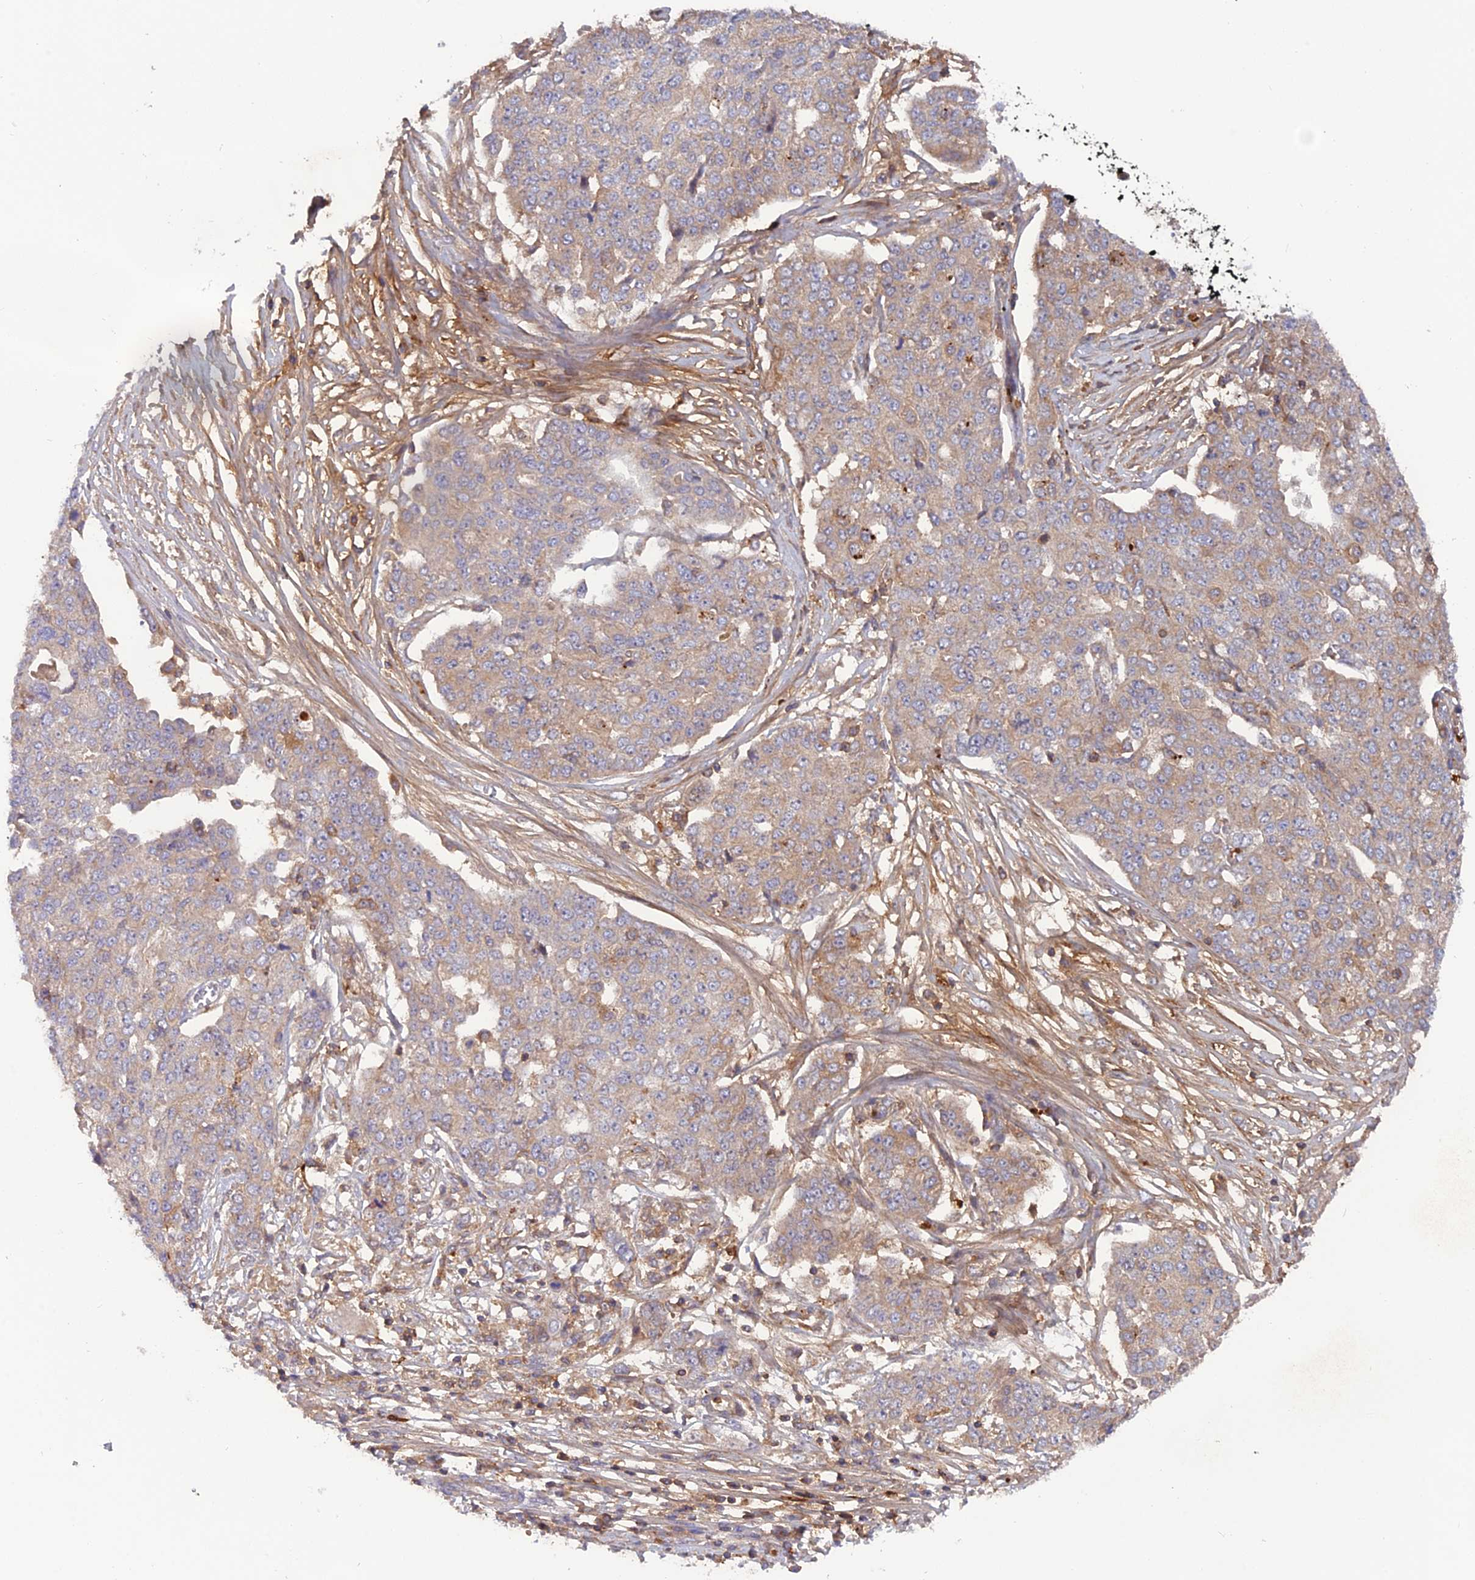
{"staining": {"intensity": "weak", "quantity": "<25%", "location": "cytoplasmic/membranous"}, "tissue": "ovarian cancer", "cell_type": "Tumor cells", "image_type": "cancer", "snomed": [{"axis": "morphology", "description": "Cystadenocarcinoma, serous, NOS"}, {"axis": "topography", "description": "Soft tissue"}, {"axis": "topography", "description": "Ovary"}], "caption": "Ovarian serous cystadenocarcinoma was stained to show a protein in brown. There is no significant positivity in tumor cells.", "gene": "CPNE7", "patient": {"sex": "female", "age": 57}}